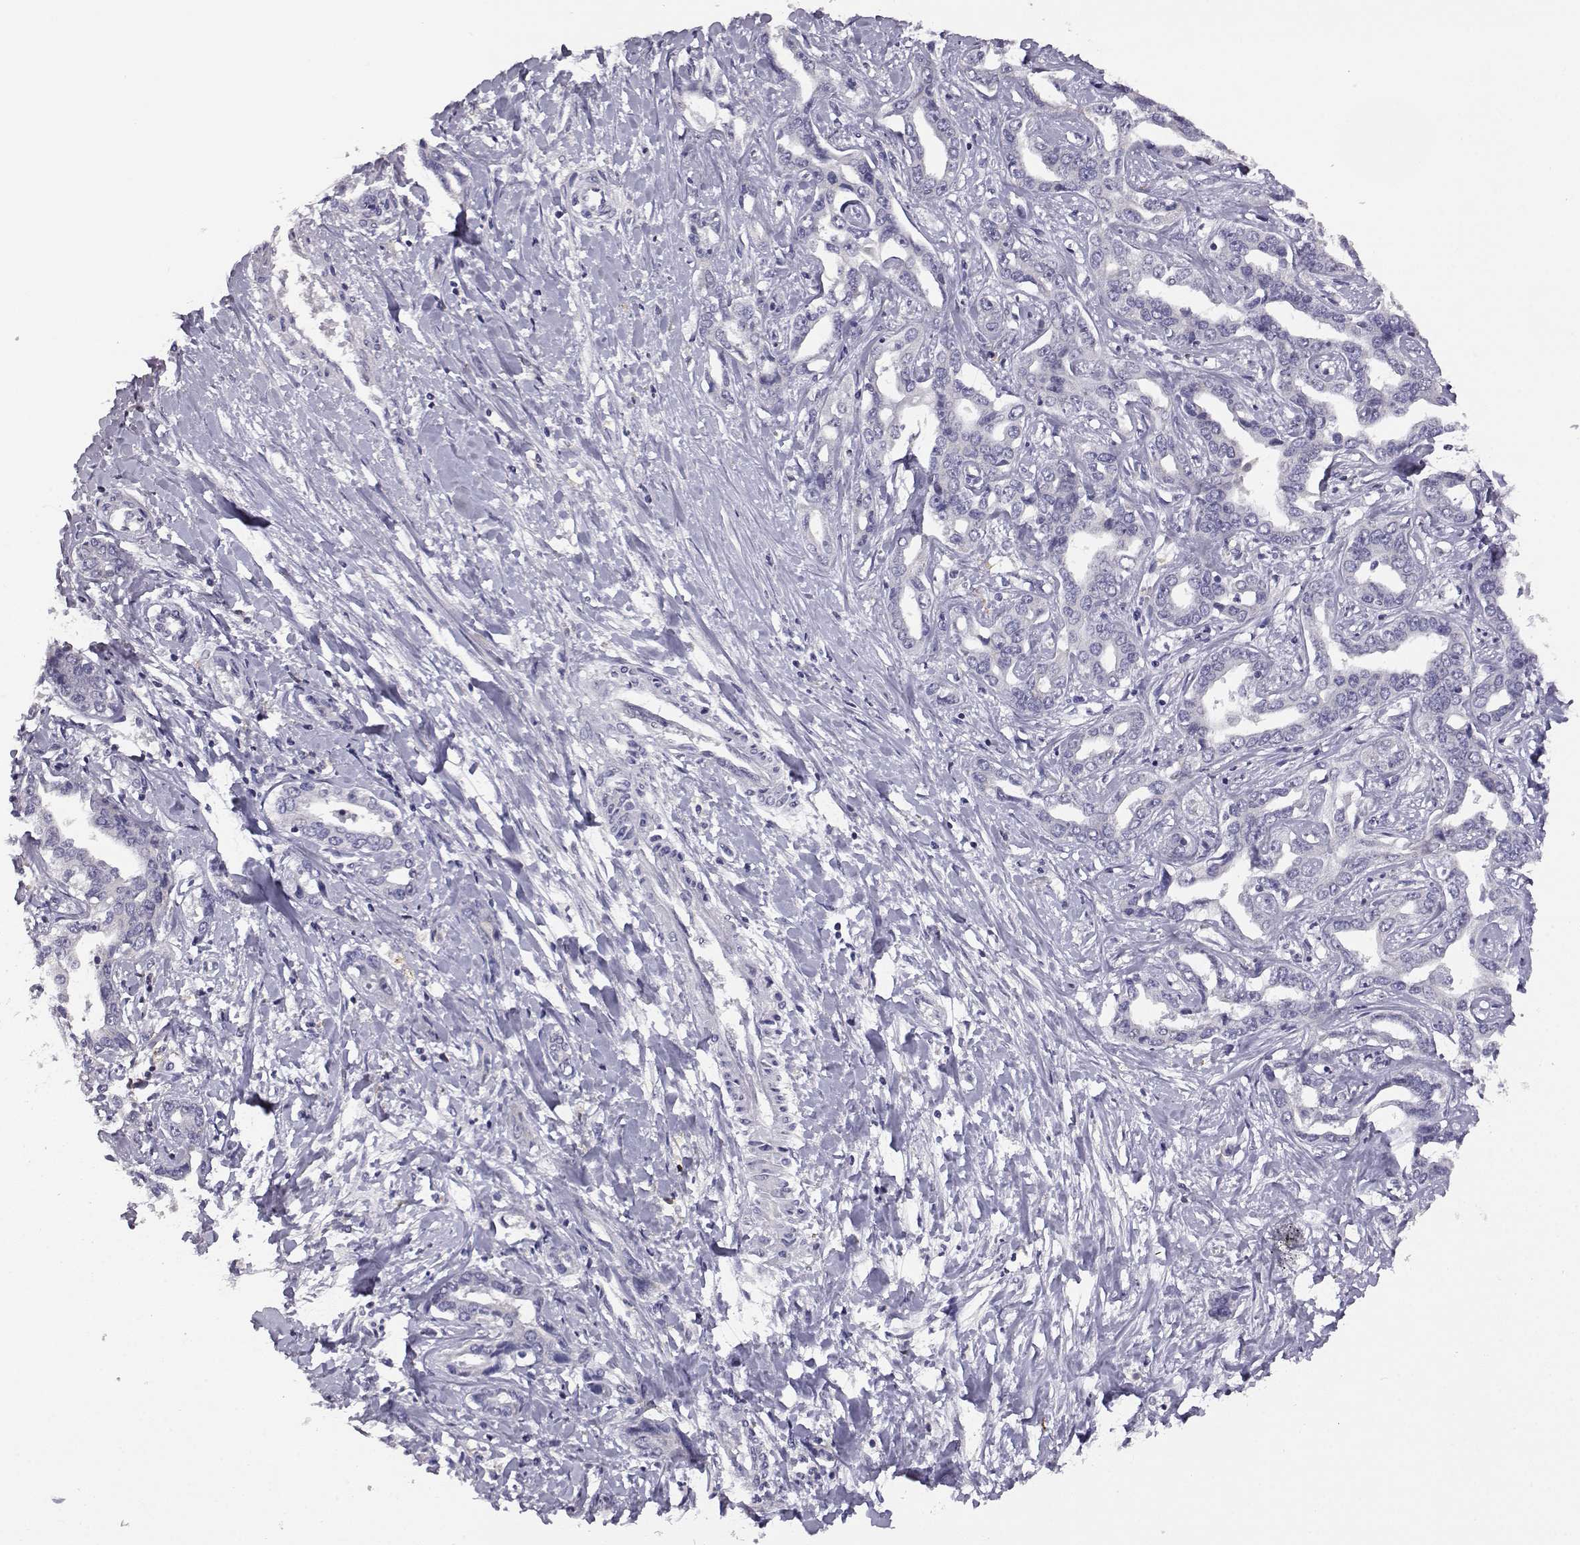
{"staining": {"intensity": "negative", "quantity": "none", "location": "none"}, "tissue": "liver cancer", "cell_type": "Tumor cells", "image_type": "cancer", "snomed": [{"axis": "morphology", "description": "Cholangiocarcinoma"}, {"axis": "topography", "description": "Liver"}], "caption": "Tumor cells show no significant staining in liver cancer (cholangiocarcinoma). (Immunohistochemistry, brightfield microscopy, high magnification).", "gene": "AKR1B1", "patient": {"sex": "male", "age": 59}}